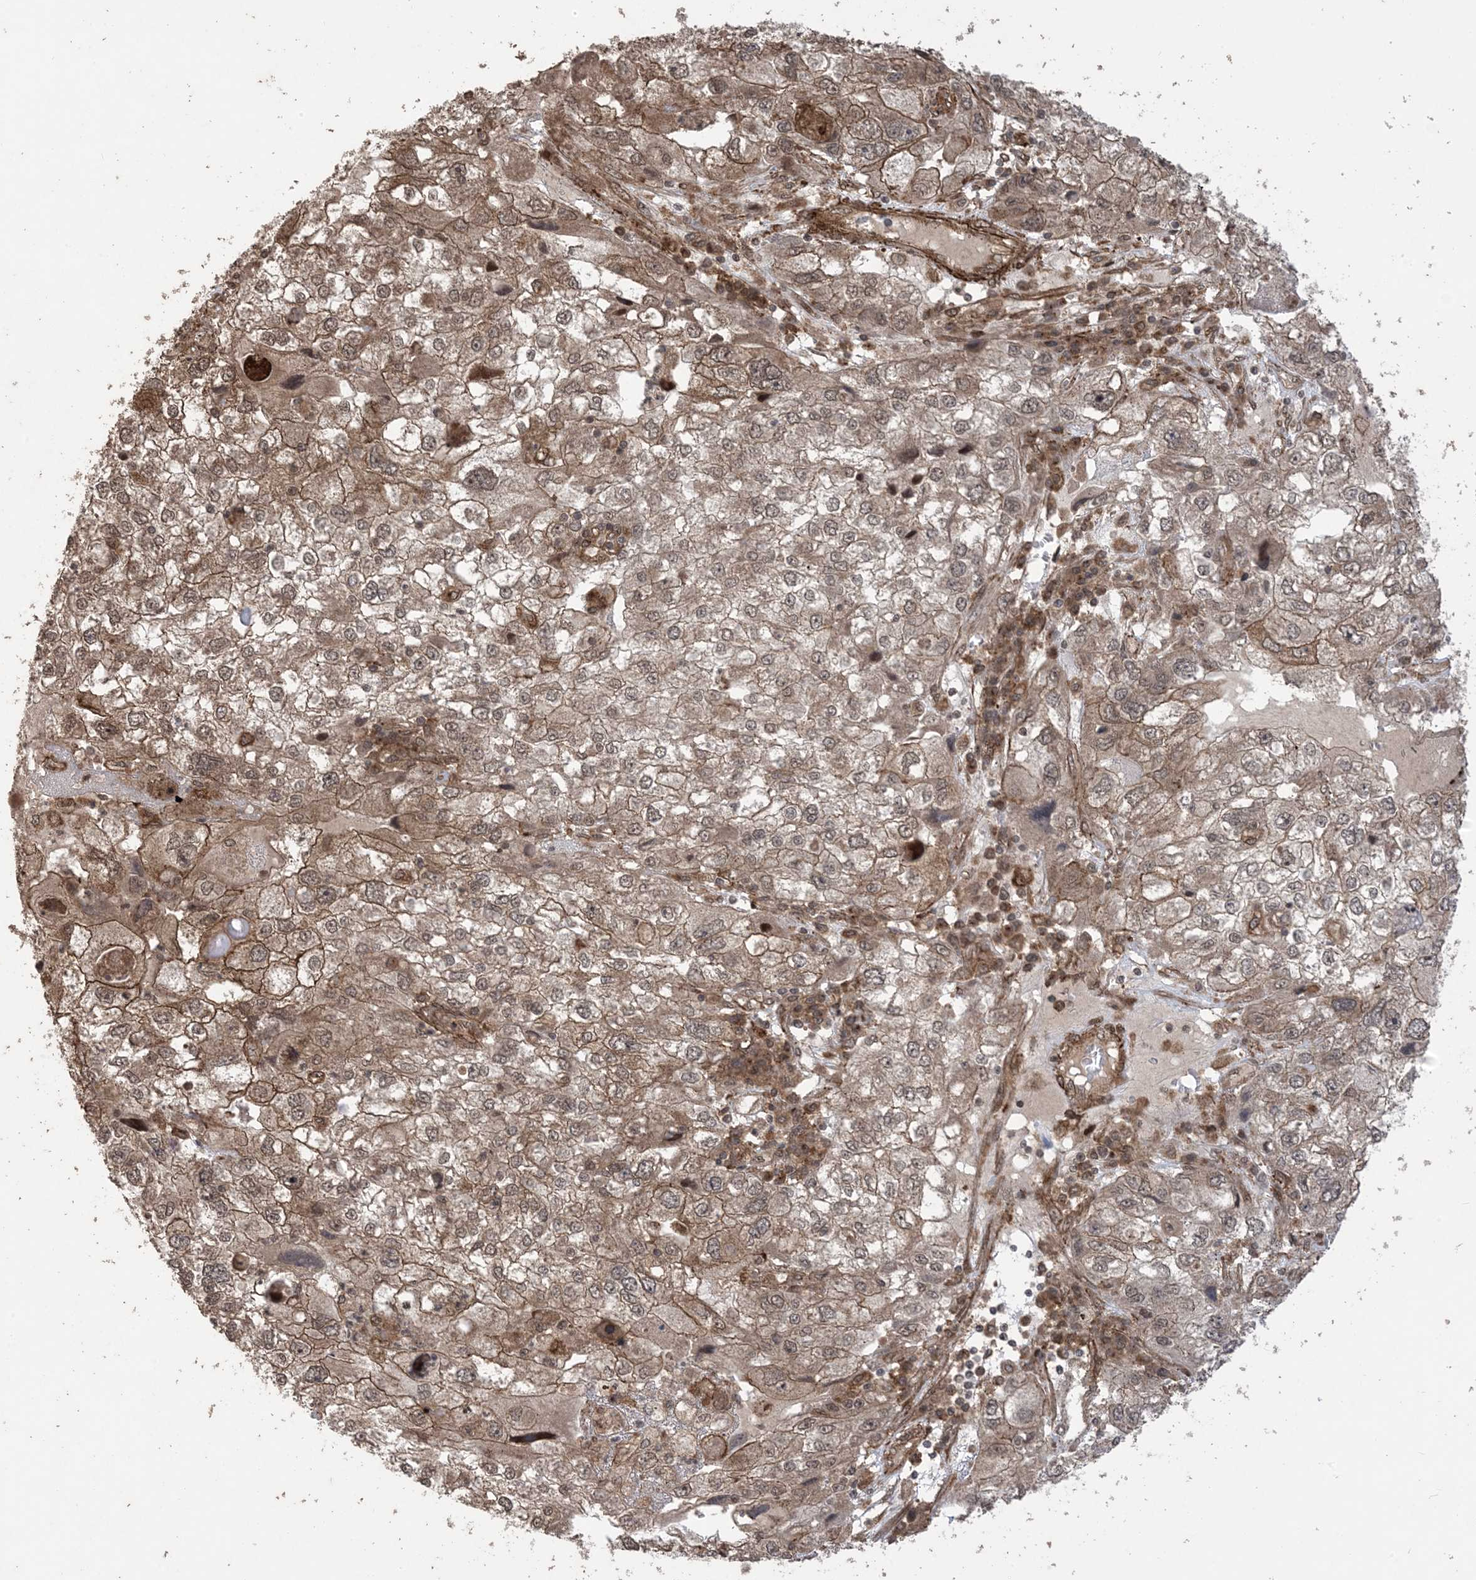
{"staining": {"intensity": "moderate", "quantity": ">75%", "location": "cytoplasmic/membranous,nuclear"}, "tissue": "endometrial cancer", "cell_type": "Tumor cells", "image_type": "cancer", "snomed": [{"axis": "morphology", "description": "Adenocarcinoma, NOS"}, {"axis": "topography", "description": "Endometrium"}], "caption": "There is medium levels of moderate cytoplasmic/membranous and nuclear staining in tumor cells of endometrial cancer (adenocarcinoma), as demonstrated by immunohistochemical staining (brown color).", "gene": "ZNF511", "patient": {"sex": "female", "age": 49}}